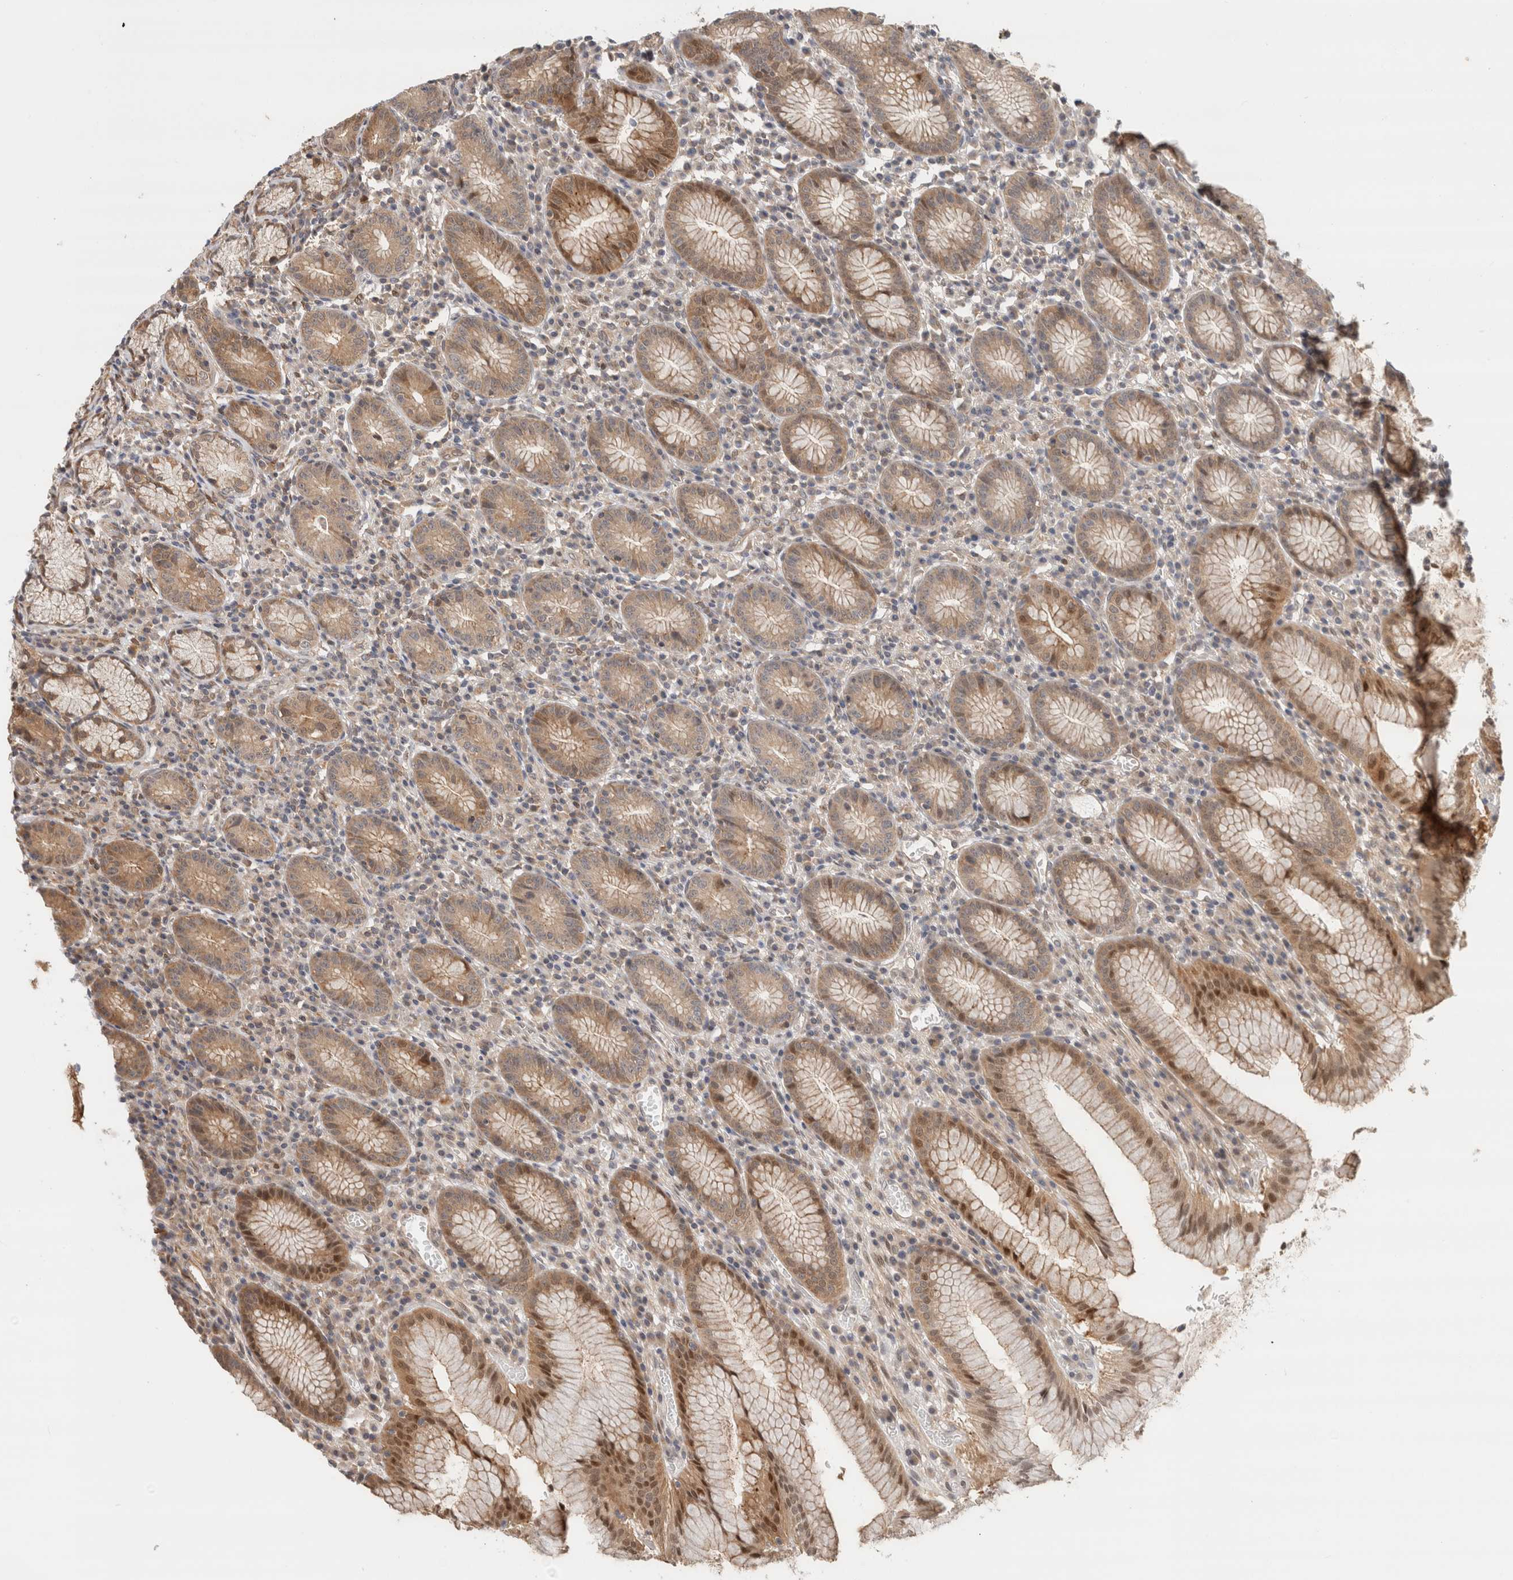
{"staining": {"intensity": "moderate", "quantity": ">75%", "location": "cytoplasmic/membranous,nuclear"}, "tissue": "stomach", "cell_type": "Glandular cells", "image_type": "normal", "snomed": [{"axis": "morphology", "description": "Normal tissue, NOS"}, {"axis": "topography", "description": "Stomach"}], "caption": "Normal stomach shows moderate cytoplasmic/membranous,nuclear expression in approximately >75% of glandular cells (Brightfield microscopy of DAB IHC at high magnification)..", "gene": "OTUD6B", "patient": {"sex": "male", "age": 55}}